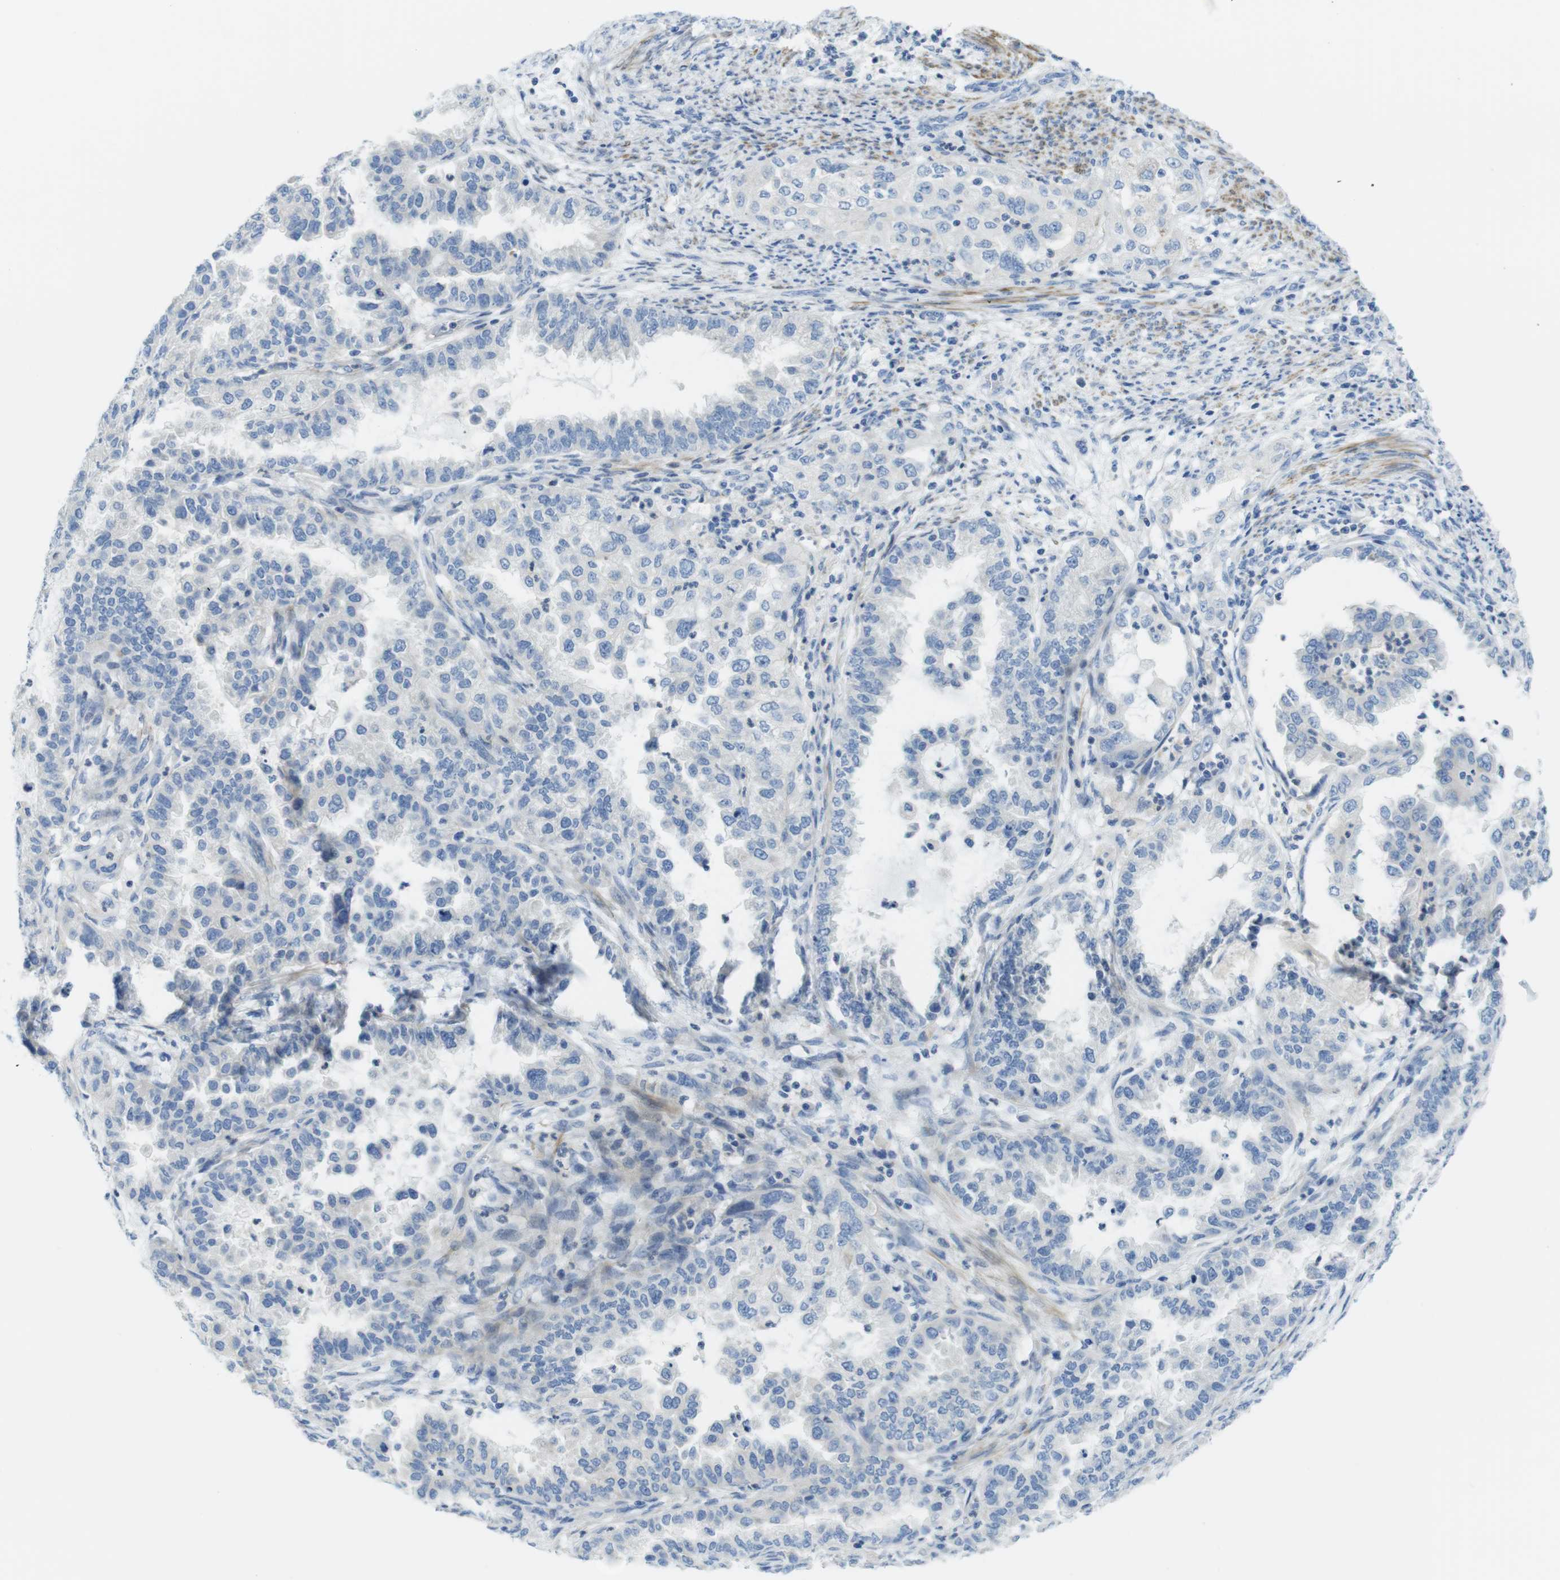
{"staining": {"intensity": "negative", "quantity": "none", "location": "none"}, "tissue": "endometrial cancer", "cell_type": "Tumor cells", "image_type": "cancer", "snomed": [{"axis": "morphology", "description": "Adenocarcinoma, NOS"}, {"axis": "topography", "description": "Endometrium"}], "caption": "Tumor cells are negative for protein expression in human endometrial adenocarcinoma.", "gene": "ASIC5", "patient": {"sex": "female", "age": 85}}